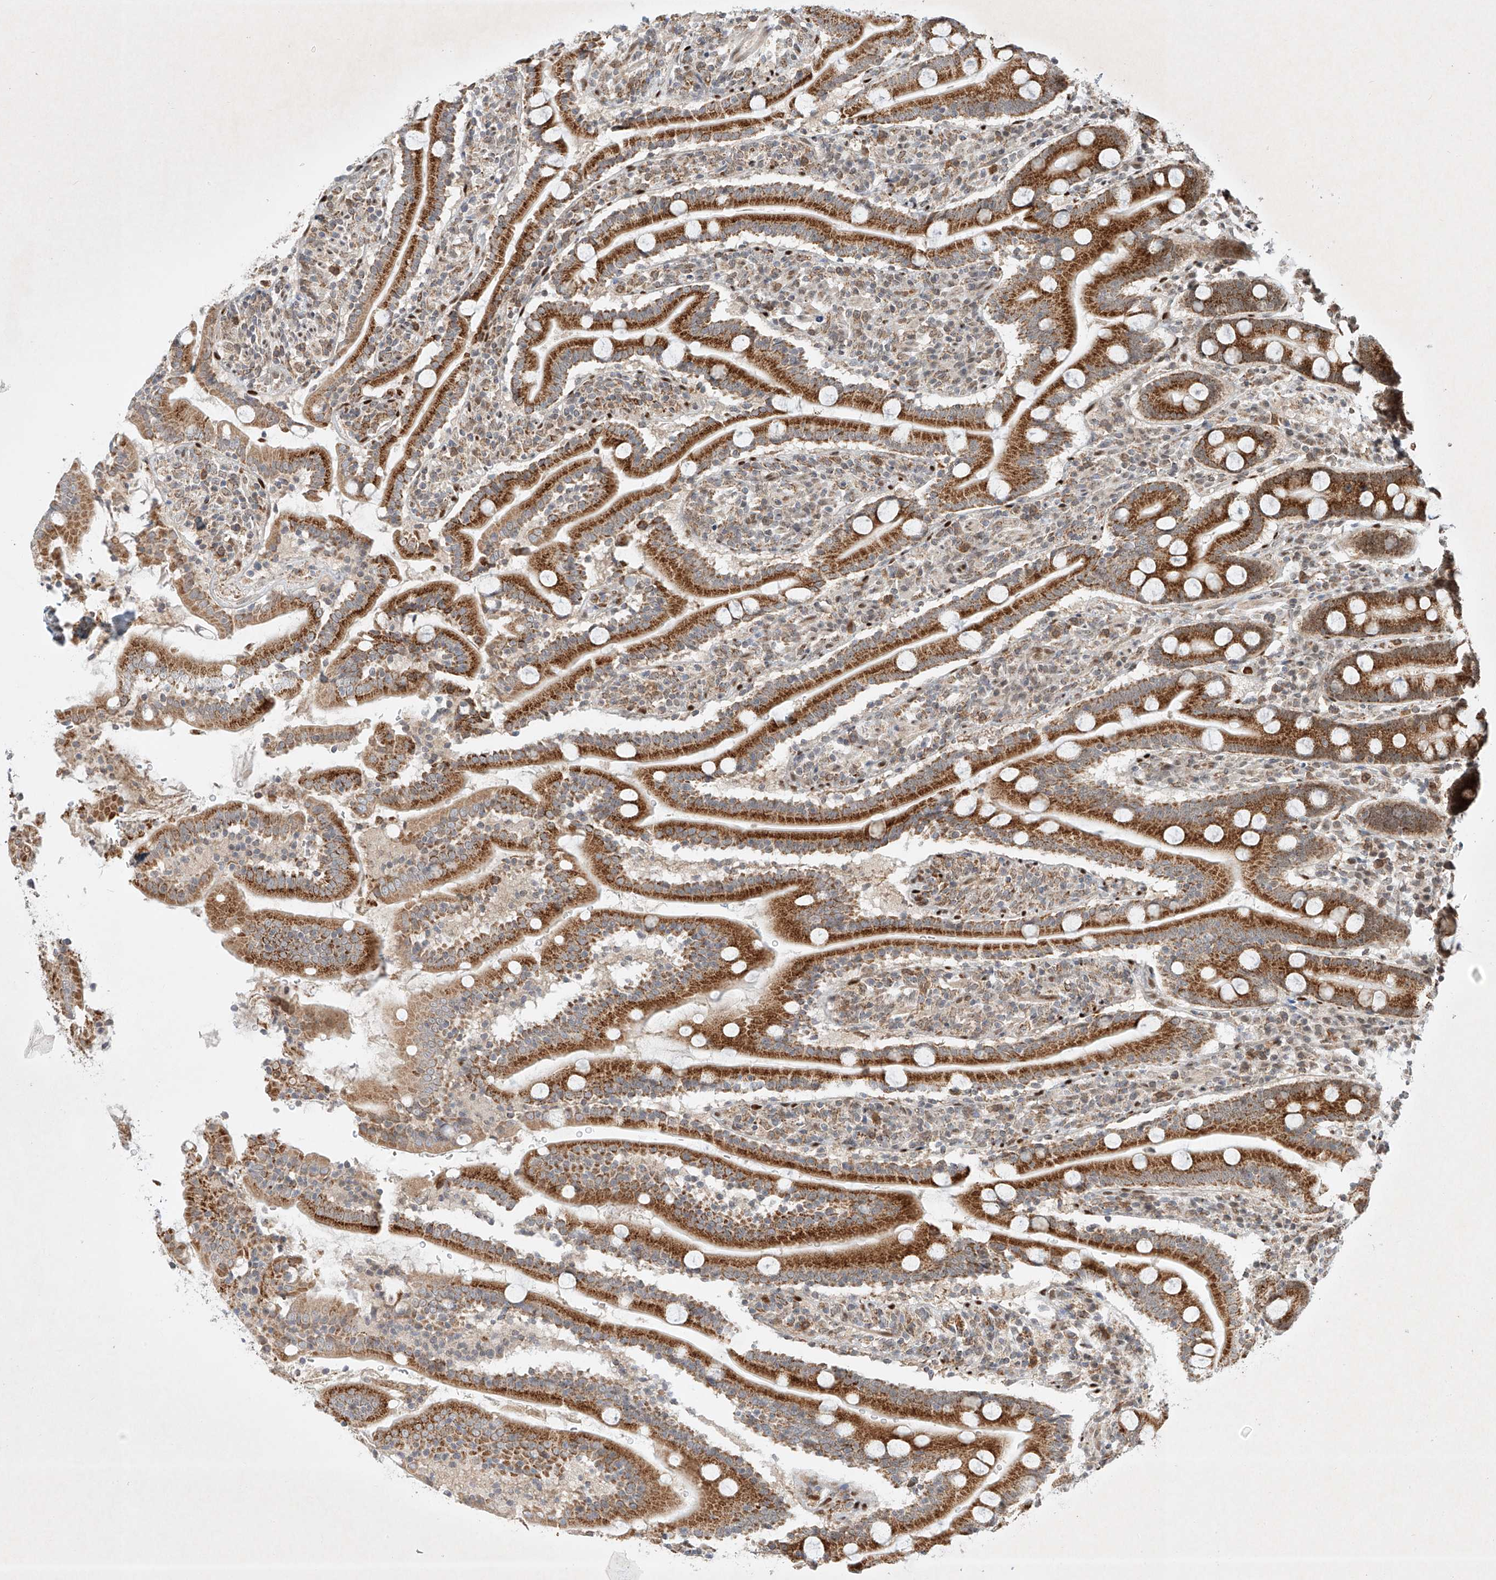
{"staining": {"intensity": "strong", "quantity": ">75%", "location": "cytoplasmic/membranous"}, "tissue": "duodenum", "cell_type": "Glandular cells", "image_type": "normal", "snomed": [{"axis": "morphology", "description": "Normal tissue, NOS"}, {"axis": "topography", "description": "Duodenum"}], "caption": "Protein expression analysis of normal human duodenum reveals strong cytoplasmic/membranous expression in about >75% of glandular cells.", "gene": "EPG5", "patient": {"sex": "male", "age": 35}}